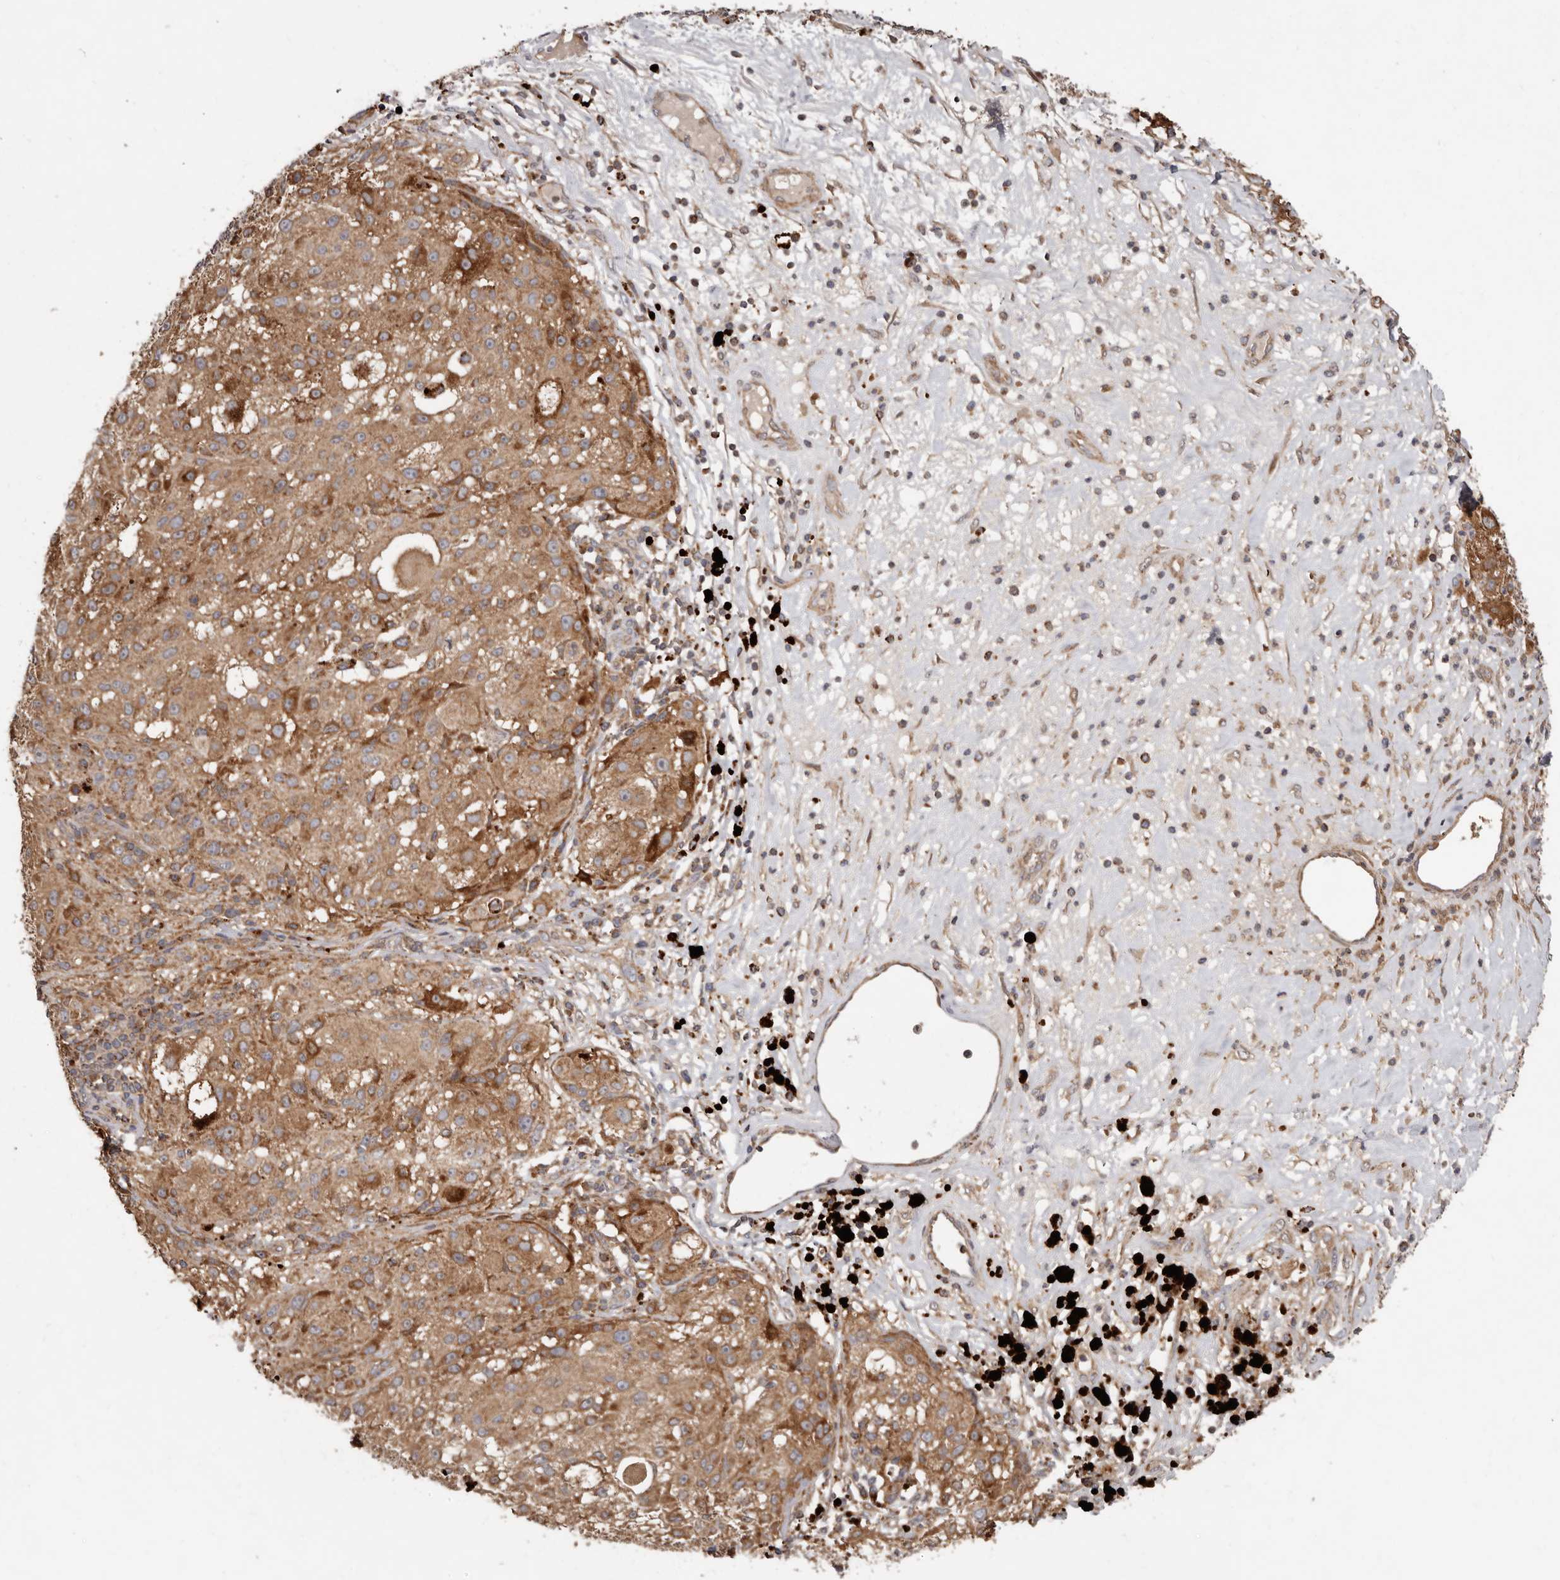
{"staining": {"intensity": "moderate", "quantity": ">75%", "location": "cytoplasmic/membranous"}, "tissue": "melanoma", "cell_type": "Tumor cells", "image_type": "cancer", "snomed": [{"axis": "morphology", "description": "Necrosis, NOS"}, {"axis": "morphology", "description": "Malignant melanoma, NOS"}, {"axis": "topography", "description": "Skin"}], "caption": "Melanoma stained with a brown dye displays moderate cytoplasmic/membranous positive staining in approximately >75% of tumor cells.", "gene": "GOT1L1", "patient": {"sex": "female", "age": 87}}